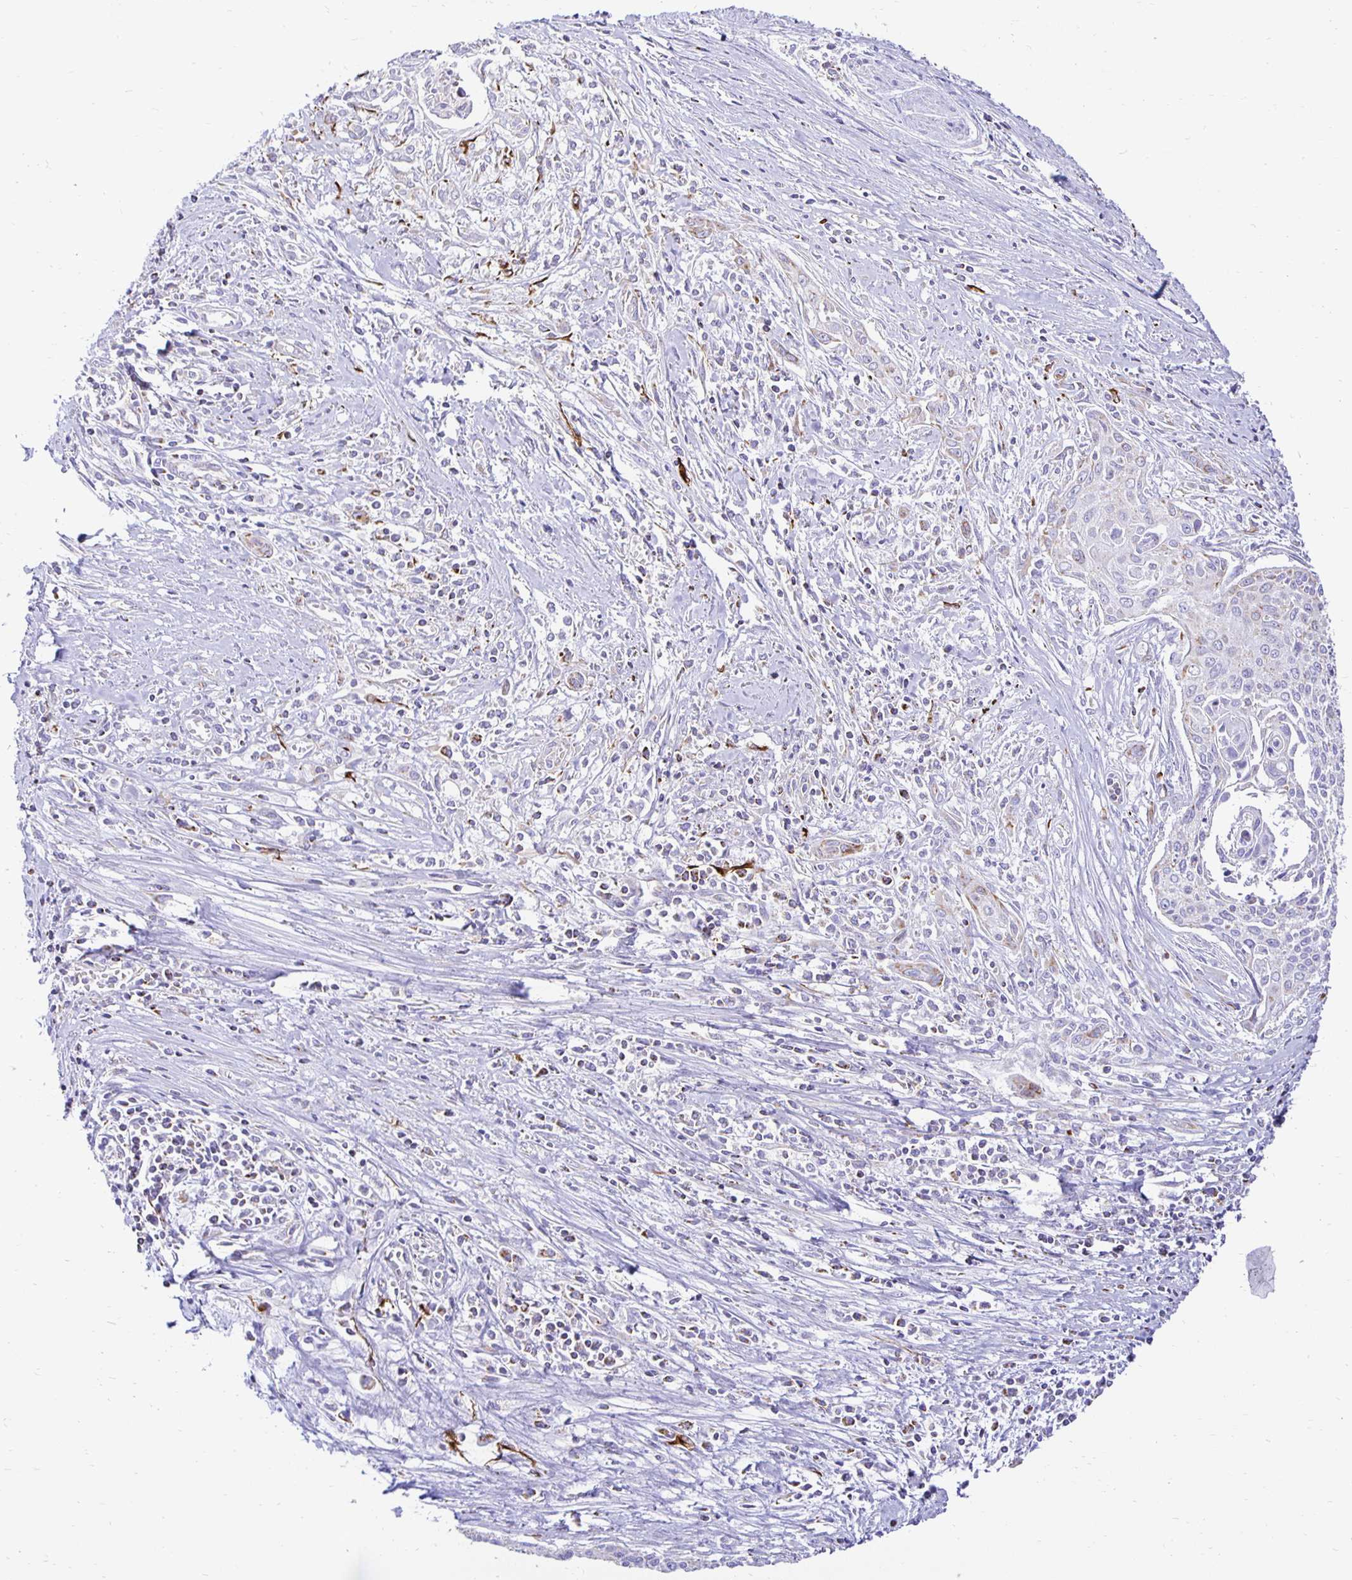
{"staining": {"intensity": "negative", "quantity": "none", "location": "none"}, "tissue": "cervical cancer", "cell_type": "Tumor cells", "image_type": "cancer", "snomed": [{"axis": "morphology", "description": "Squamous cell carcinoma, NOS"}, {"axis": "topography", "description": "Cervix"}], "caption": "This is an immunohistochemistry image of human cervical cancer (squamous cell carcinoma). There is no expression in tumor cells.", "gene": "PLAAT2", "patient": {"sex": "female", "age": 55}}